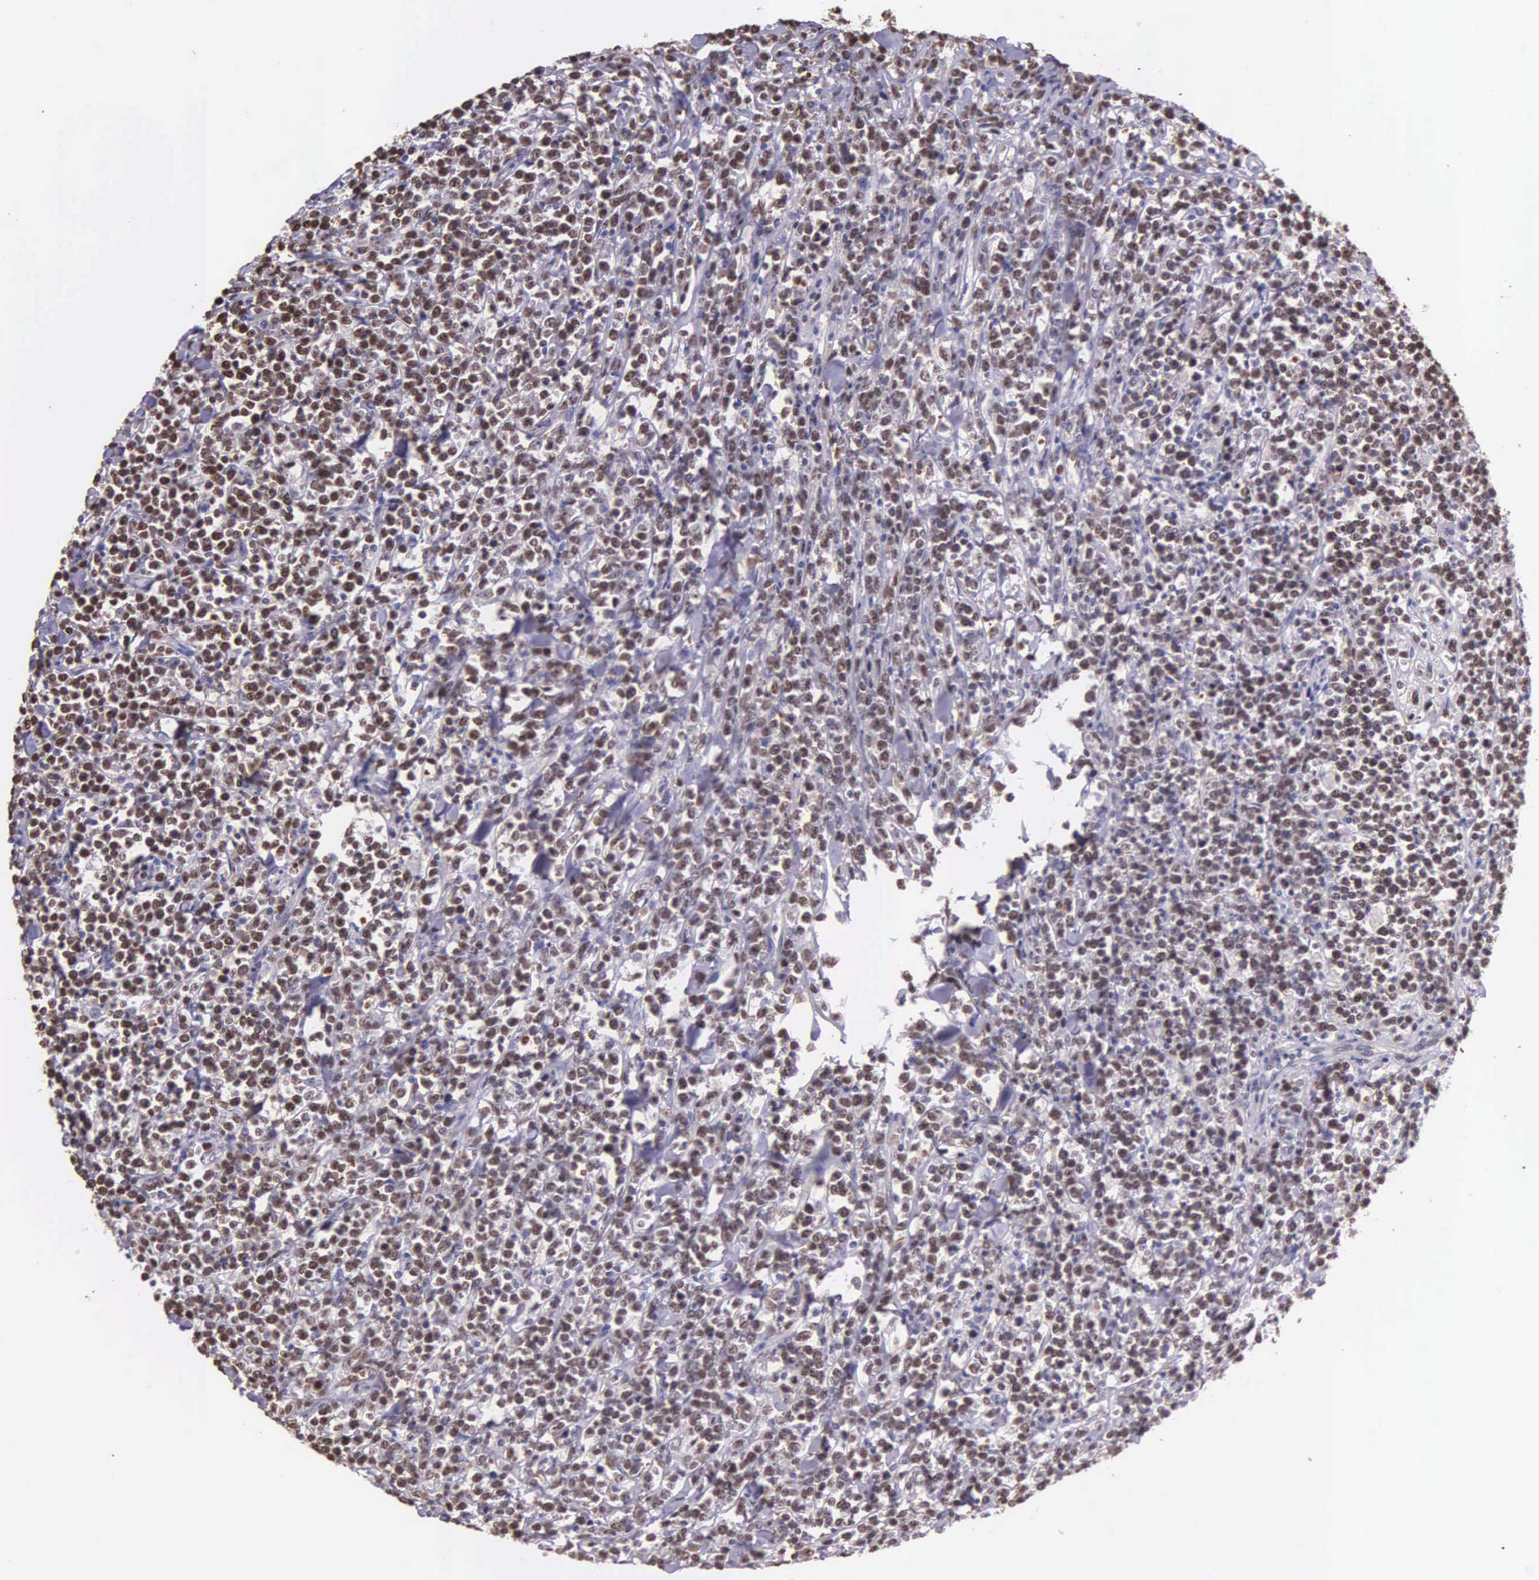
{"staining": {"intensity": "moderate", "quantity": ">75%", "location": "nuclear"}, "tissue": "lymphoma", "cell_type": "Tumor cells", "image_type": "cancer", "snomed": [{"axis": "morphology", "description": "Malignant lymphoma, non-Hodgkin's type, High grade"}, {"axis": "topography", "description": "Small intestine"}, {"axis": "topography", "description": "Colon"}], "caption": "Lymphoma stained with immunohistochemistry exhibits moderate nuclear expression in approximately >75% of tumor cells.", "gene": "MCM5", "patient": {"sex": "male", "age": 8}}